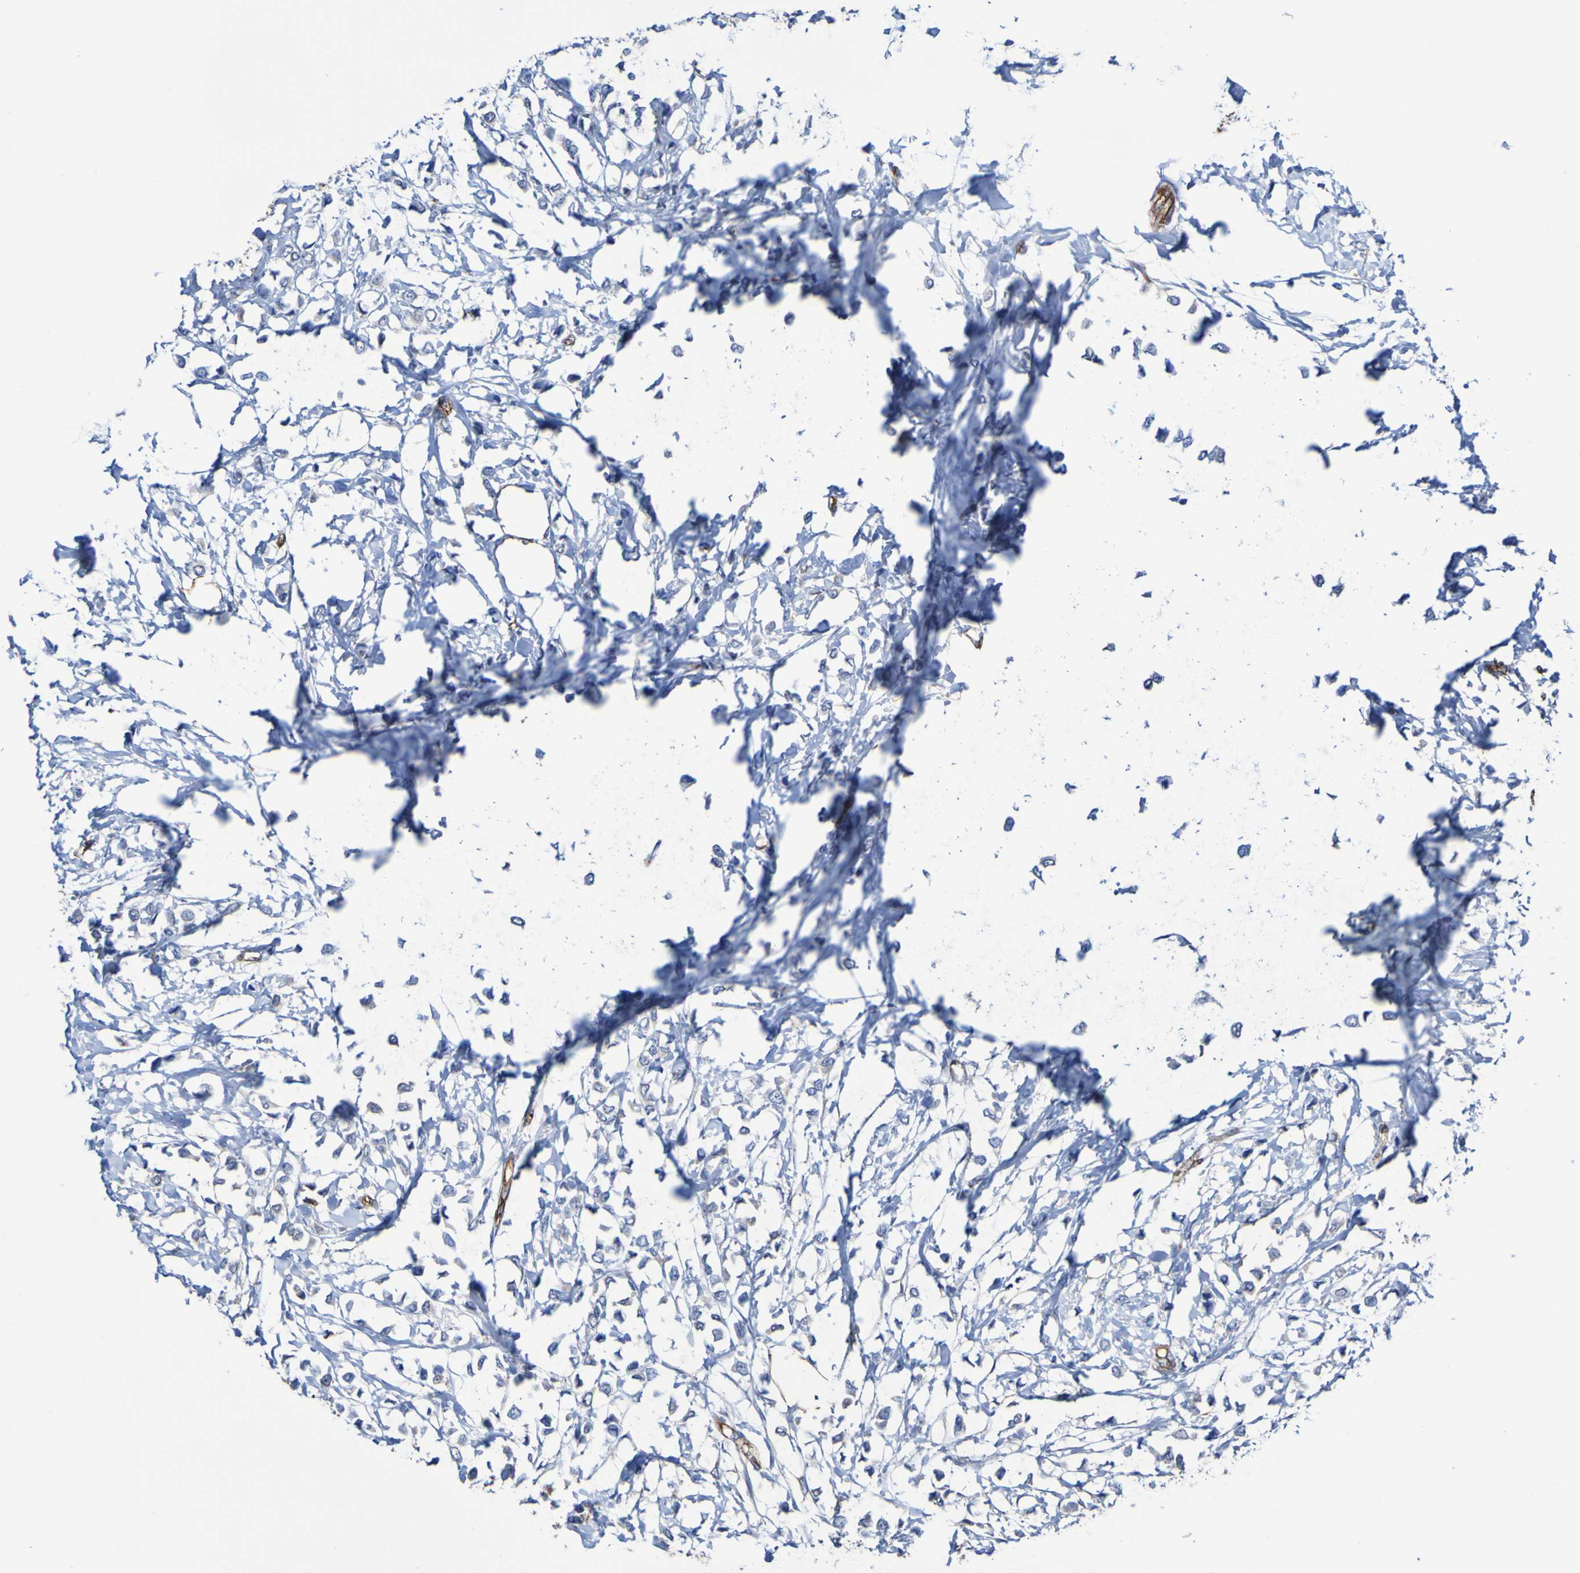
{"staining": {"intensity": "negative", "quantity": "none", "location": "none"}, "tissue": "breast cancer", "cell_type": "Tumor cells", "image_type": "cancer", "snomed": [{"axis": "morphology", "description": "Lobular carcinoma"}, {"axis": "topography", "description": "Breast"}], "caption": "Breast cancer (lobular carcinoma) was stained to show a protein in brown. There is no significant positivity in tumor cells.", "gene": "ELMOD3", "patient": {"sex": "female", "age": 51}}